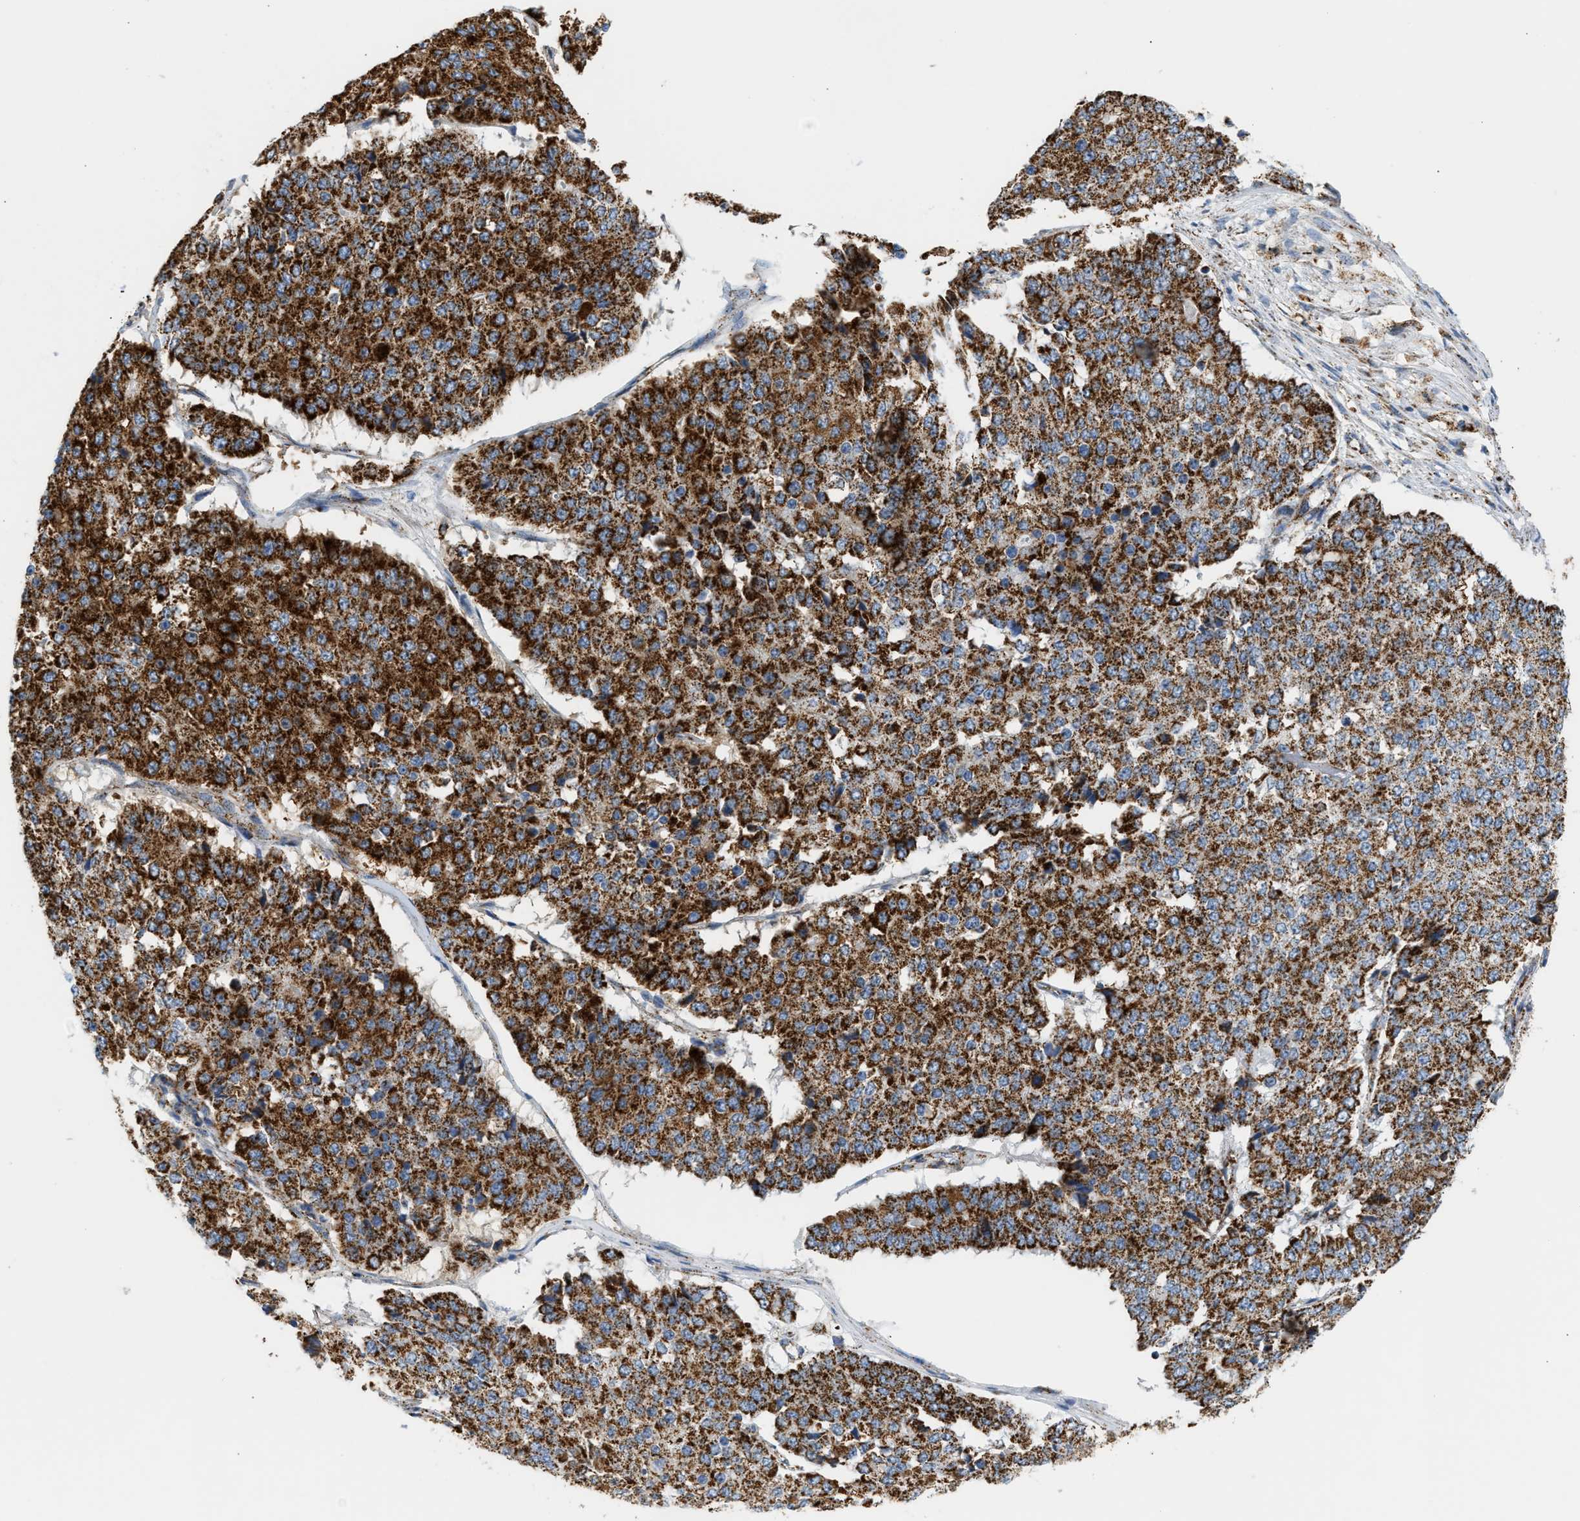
{"staining": {"intensity": "strong", "quantity": ">75%", "location": "cytoplasmic/membranous"}, "tissue": "pancreatic cancer", "cell_type": "Tumor cells", "image_type": "cancer", "snomed": [{"axis": "morphology", "description": "Adenocarcinoma, NOS"}, {"axis": "topography", "description": "Pancreas"}], "caption": "DAB immunohistochemical staining of human pancreatic adenocarcinoma demonstrates strong cytoplasmic/membranous protein positivity in approximately >75% of tumor cells.", "gene": "OGDH", "patient": {"sex": "male", "age": 50}}